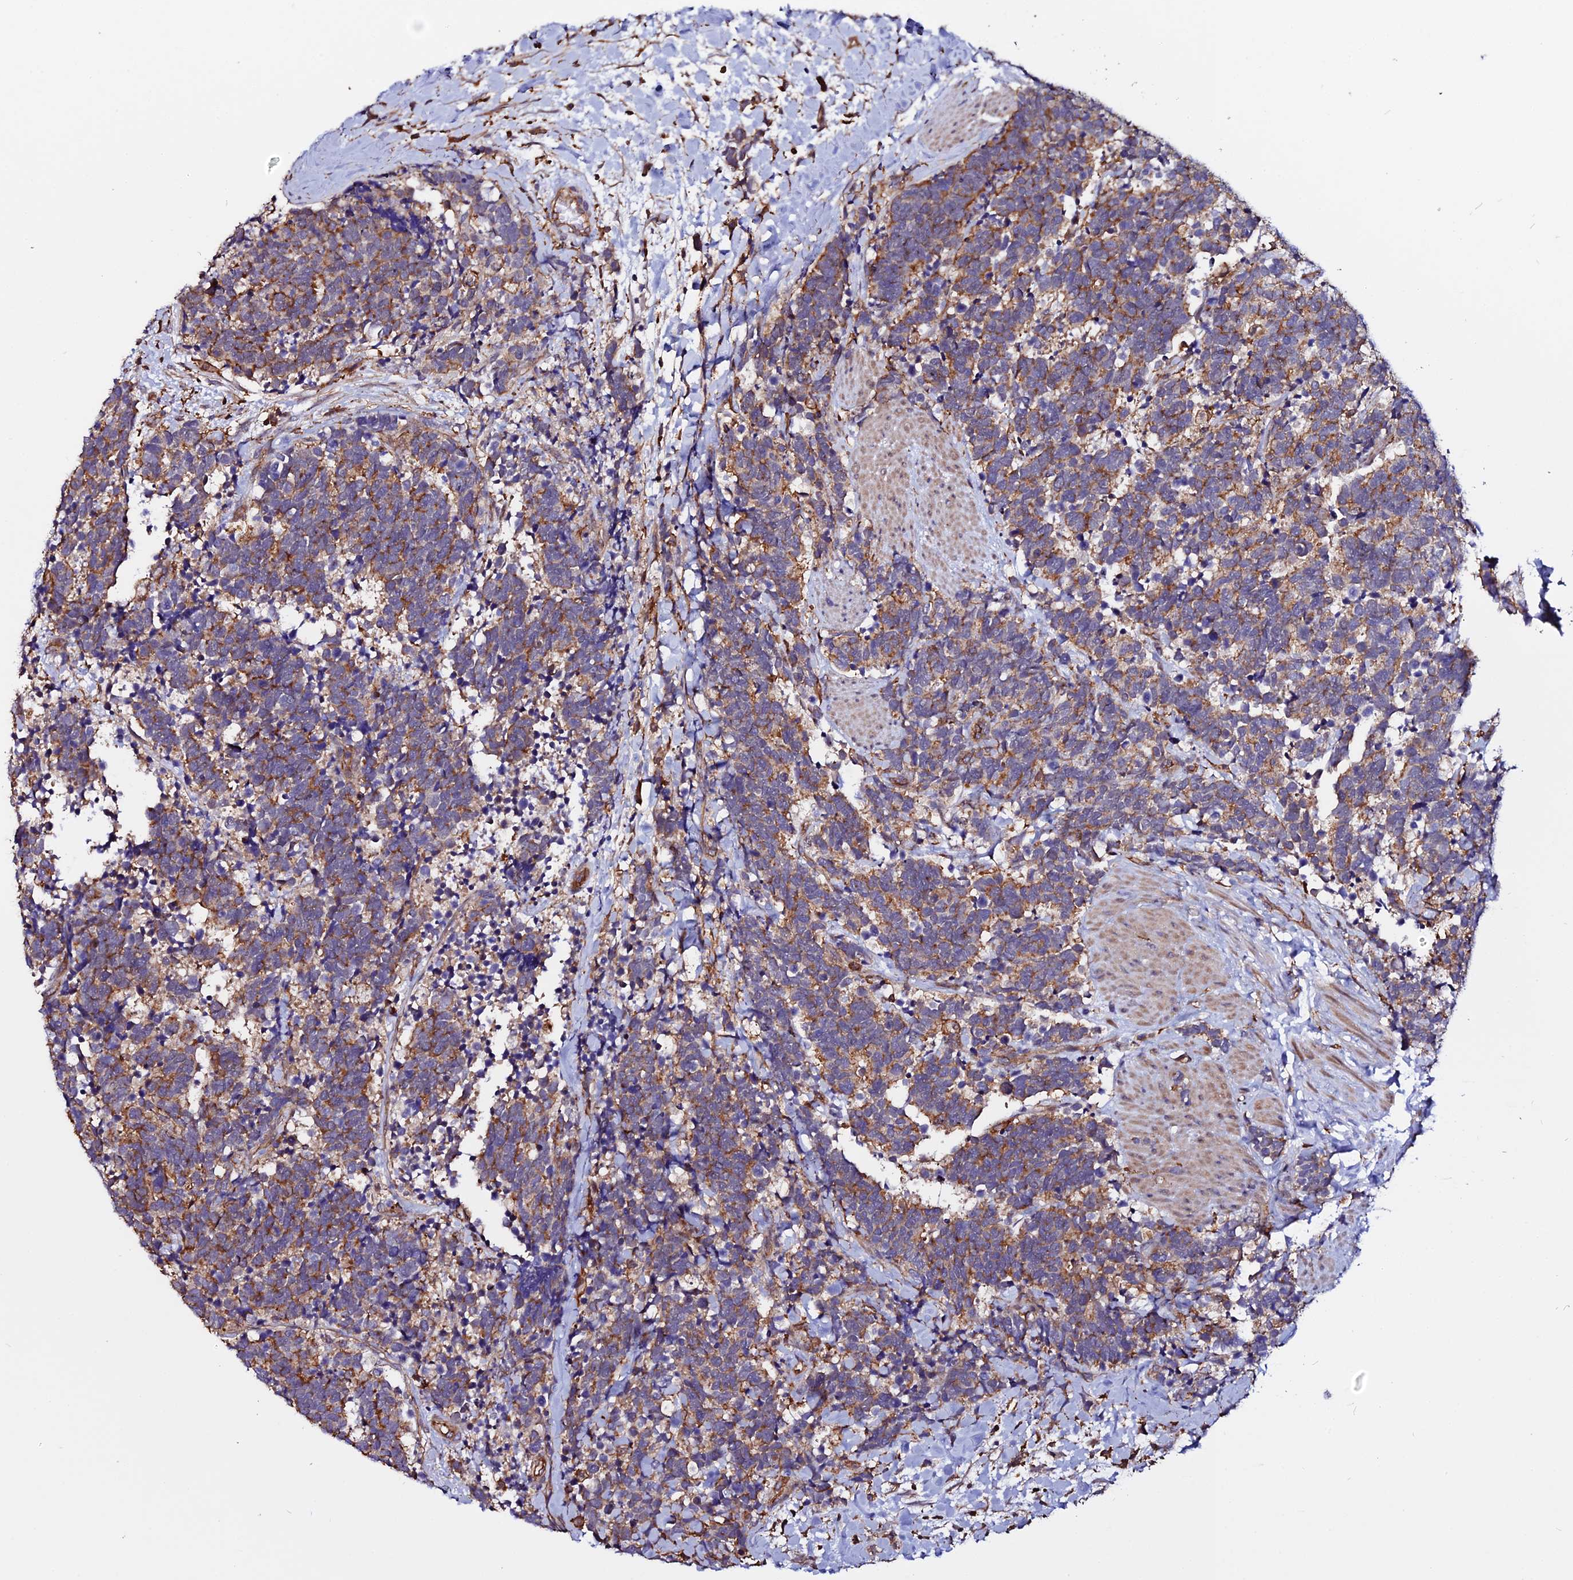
{"staining": {"intensity": "moderate", "quantity": ">75%", "location": "cytoplasmic/membranous"}, "tissue": "carcinoid", "cell_type": "Tumor cells", "image_type": "cancer", "snomed": [{"axis": "morphology", "description": "Carcinoma, NOS"}, {"axis": "morphology", "description": "Carcinoid, malignant, NOS"}, {"axis": "topography", "description": "Prostate"}], "caption": "Immunohistochemistry (IHC) image of carcinoid stained for a protein (brown), which shows medium levels of moderate cytoplasmic/membranous staining in about >75% of tumor cells.", "gene": "USP17L15", "patient": {"sex": "male", "age": 57}}